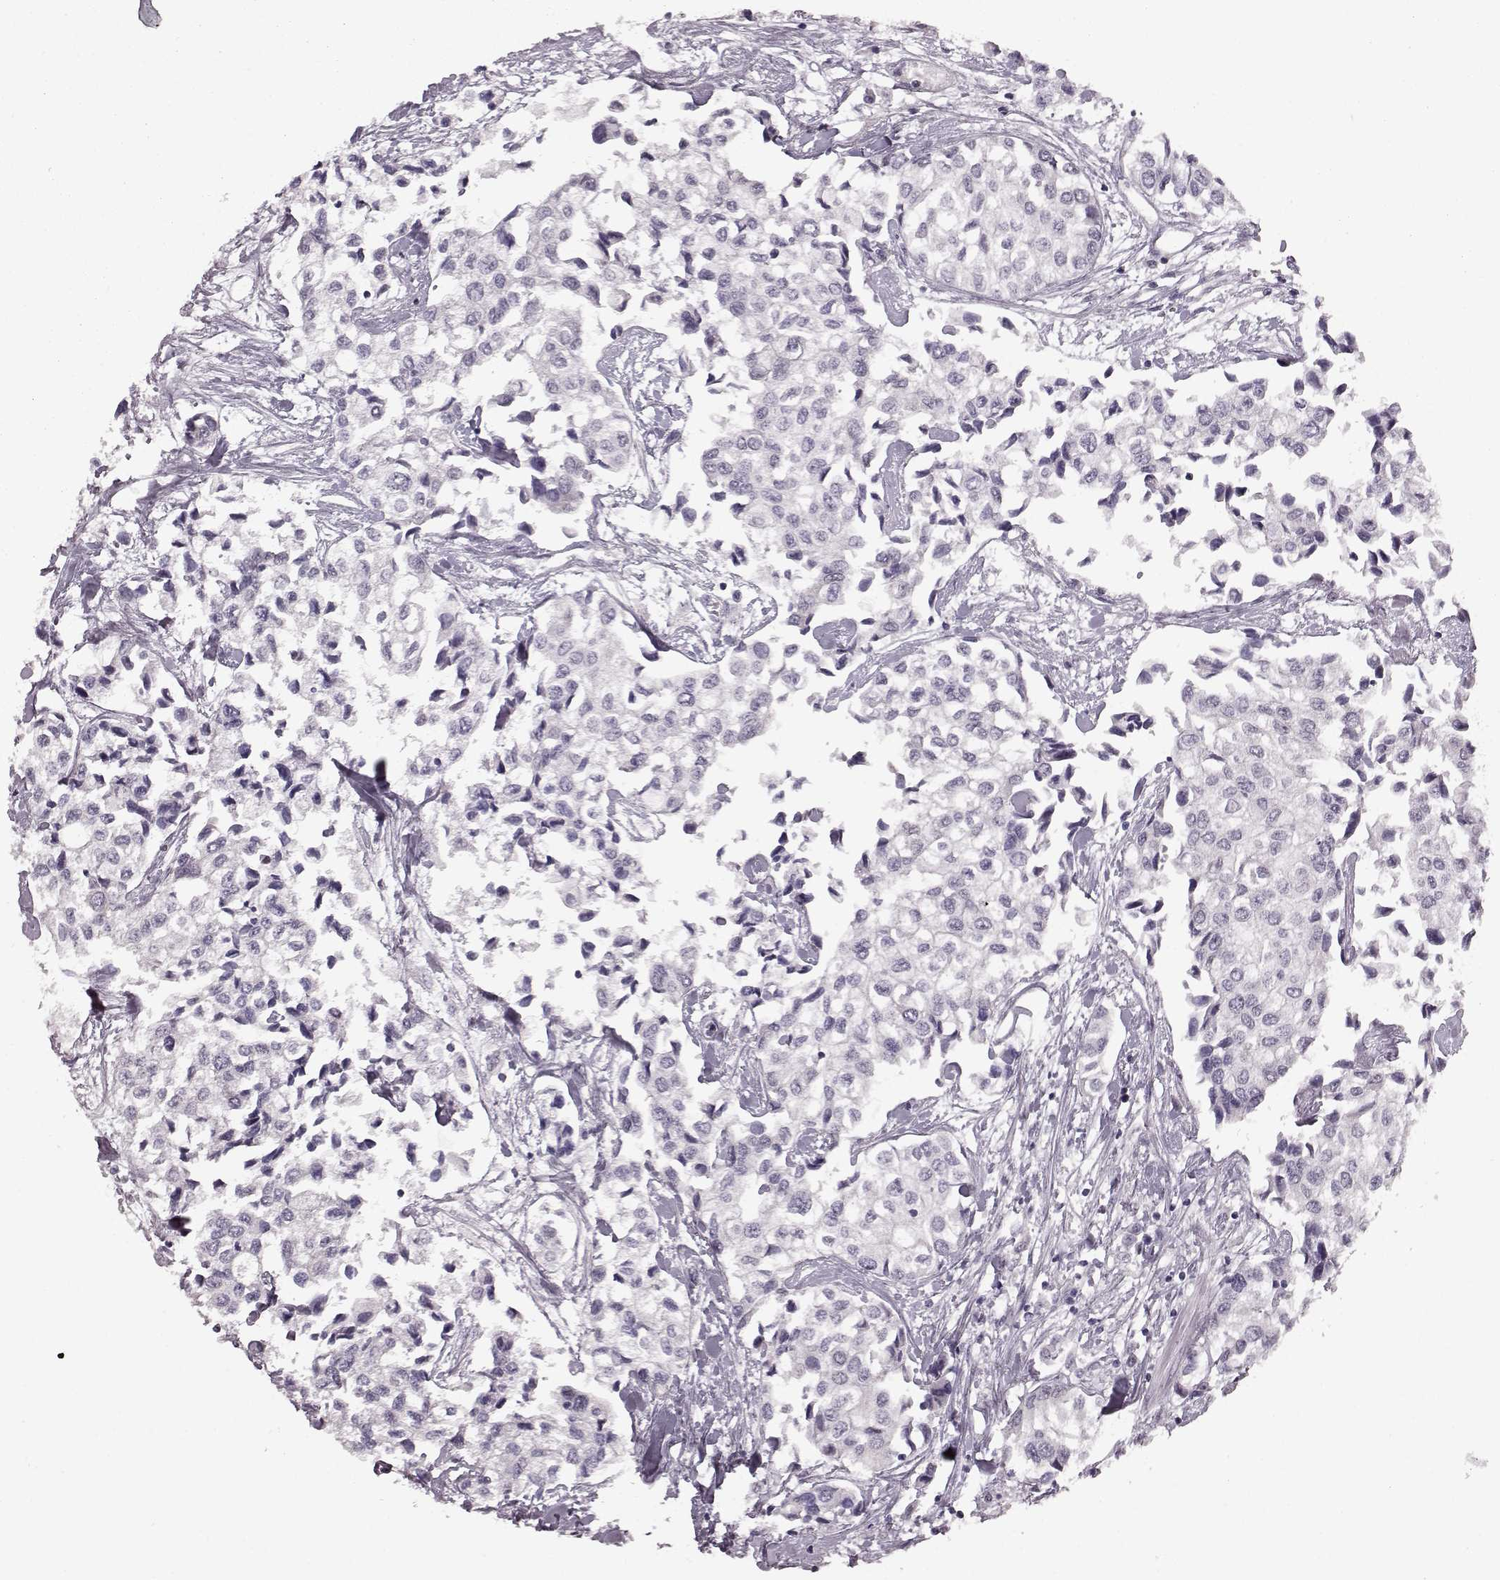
{"staining": {"intensity": "negative", "quantity": "none", "location": "none"}, "tissue": "urothelial cancer", "cell_type": "Tumor cells", "image_type": "cancer", "snomed": [{"axis": "morphology", "description": "Urothelial carcinoma, High grade"}, {"axis": "topography", "description": "Urinary bladder"}], "caption": "A micrograph of urothelial cancer stained for a protein shows no brown staining in tumor cells.", "gene": "KLF6", "patient": {"sex": "male", "age": 73}}